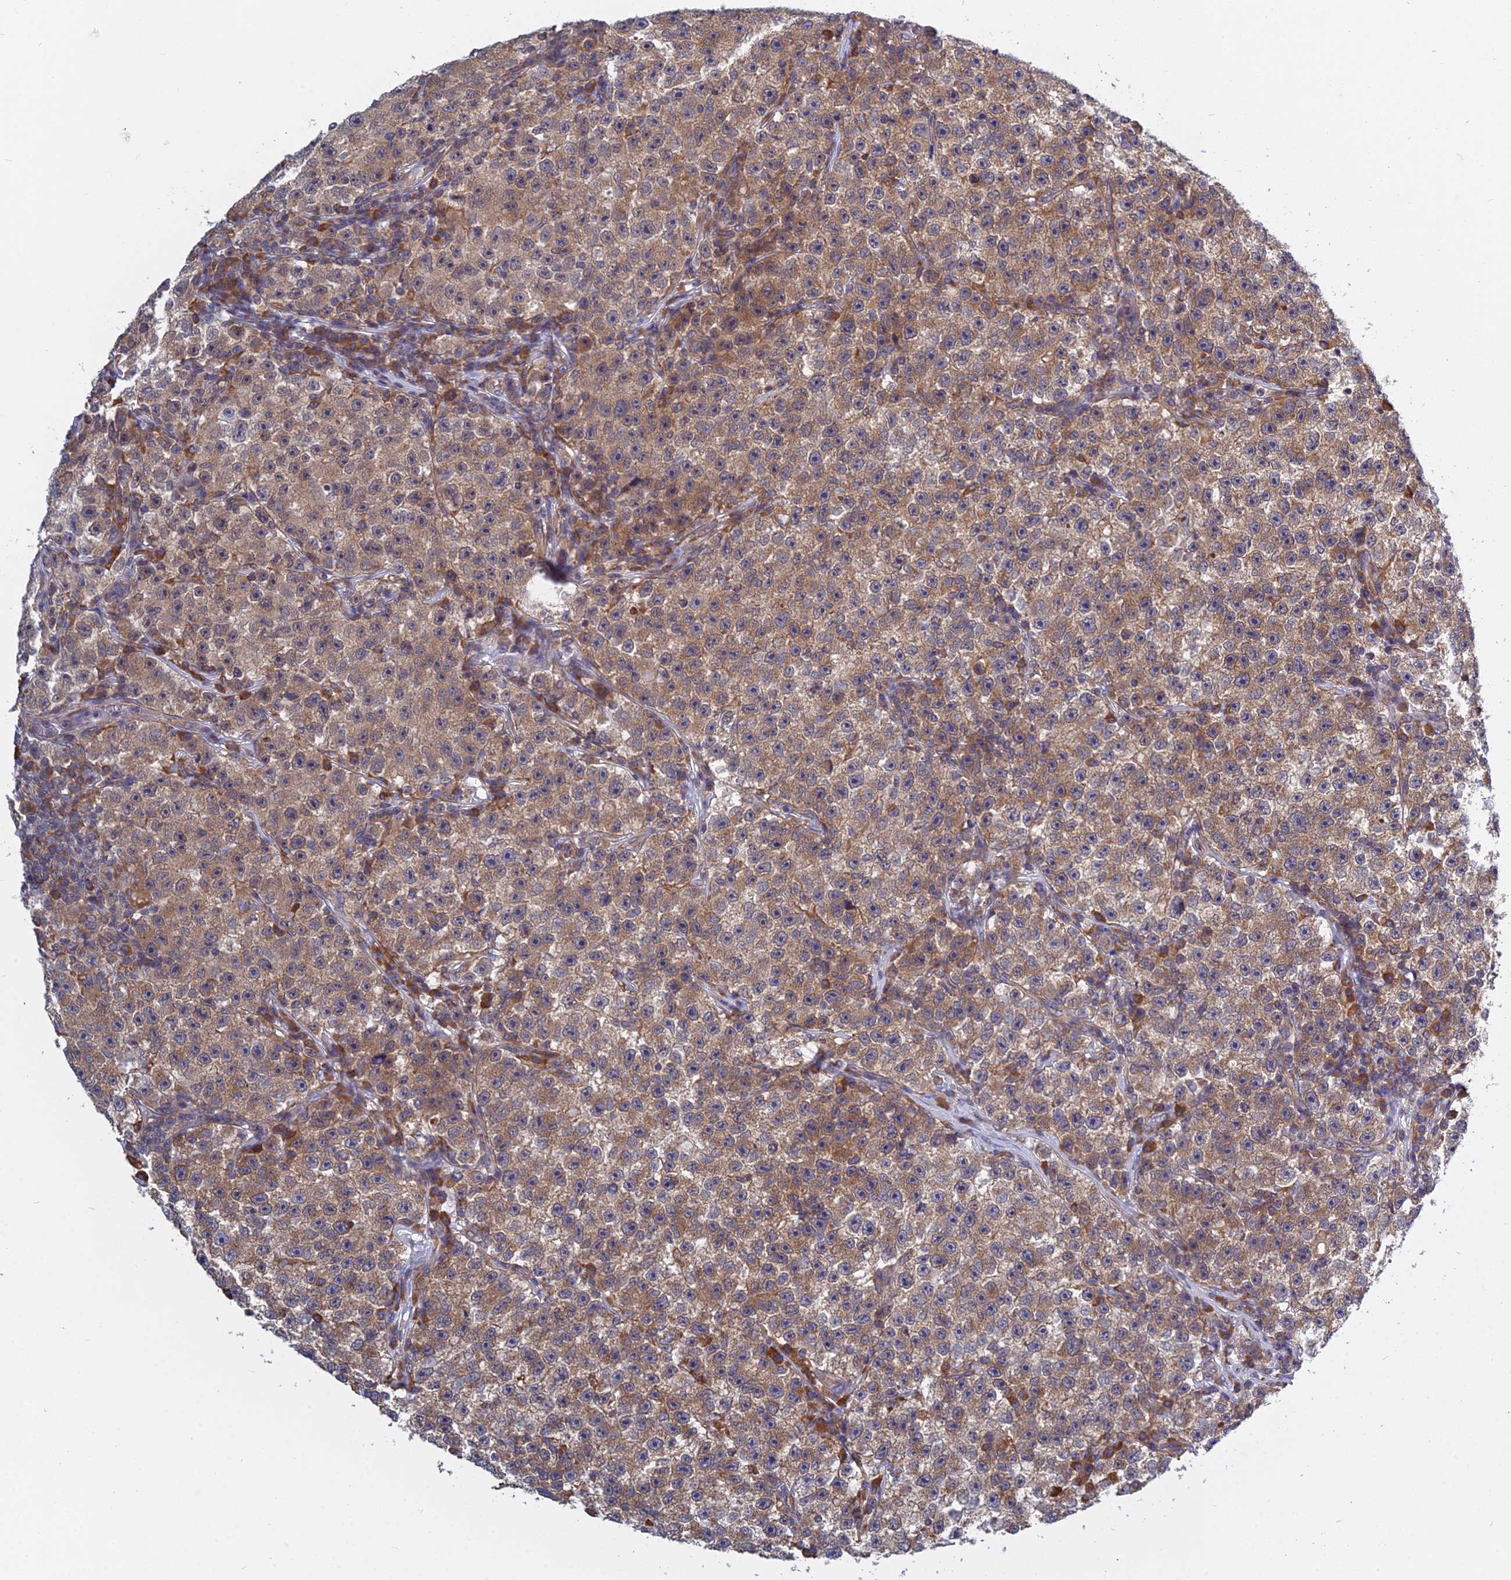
{"staining": {"intensity": "moderate", "quantity": "25%-75%", "location": "cytoplasmic/membranous"}, "tissue": "testis cancer", "cell_type": "Tumor cells", "image_type": "cancer", "snomed": [{"axis": "morphology", "description": "Seminoma, NOS"}, {"axis": "topography", "description": "Testis"}], "caption": "Testis cancer (seminoma) stained with immunohistochemistry shows moderate cytoplasmic/membranous positivity in about 25%-75% of tumor cells. The staining is performed using DAB brown chromogen to label protein expression. The nuclei are counter-stained blue using hematoxylin.", "gene": "KIAA1143", "patient": {"sex": "male", "age": 22}}